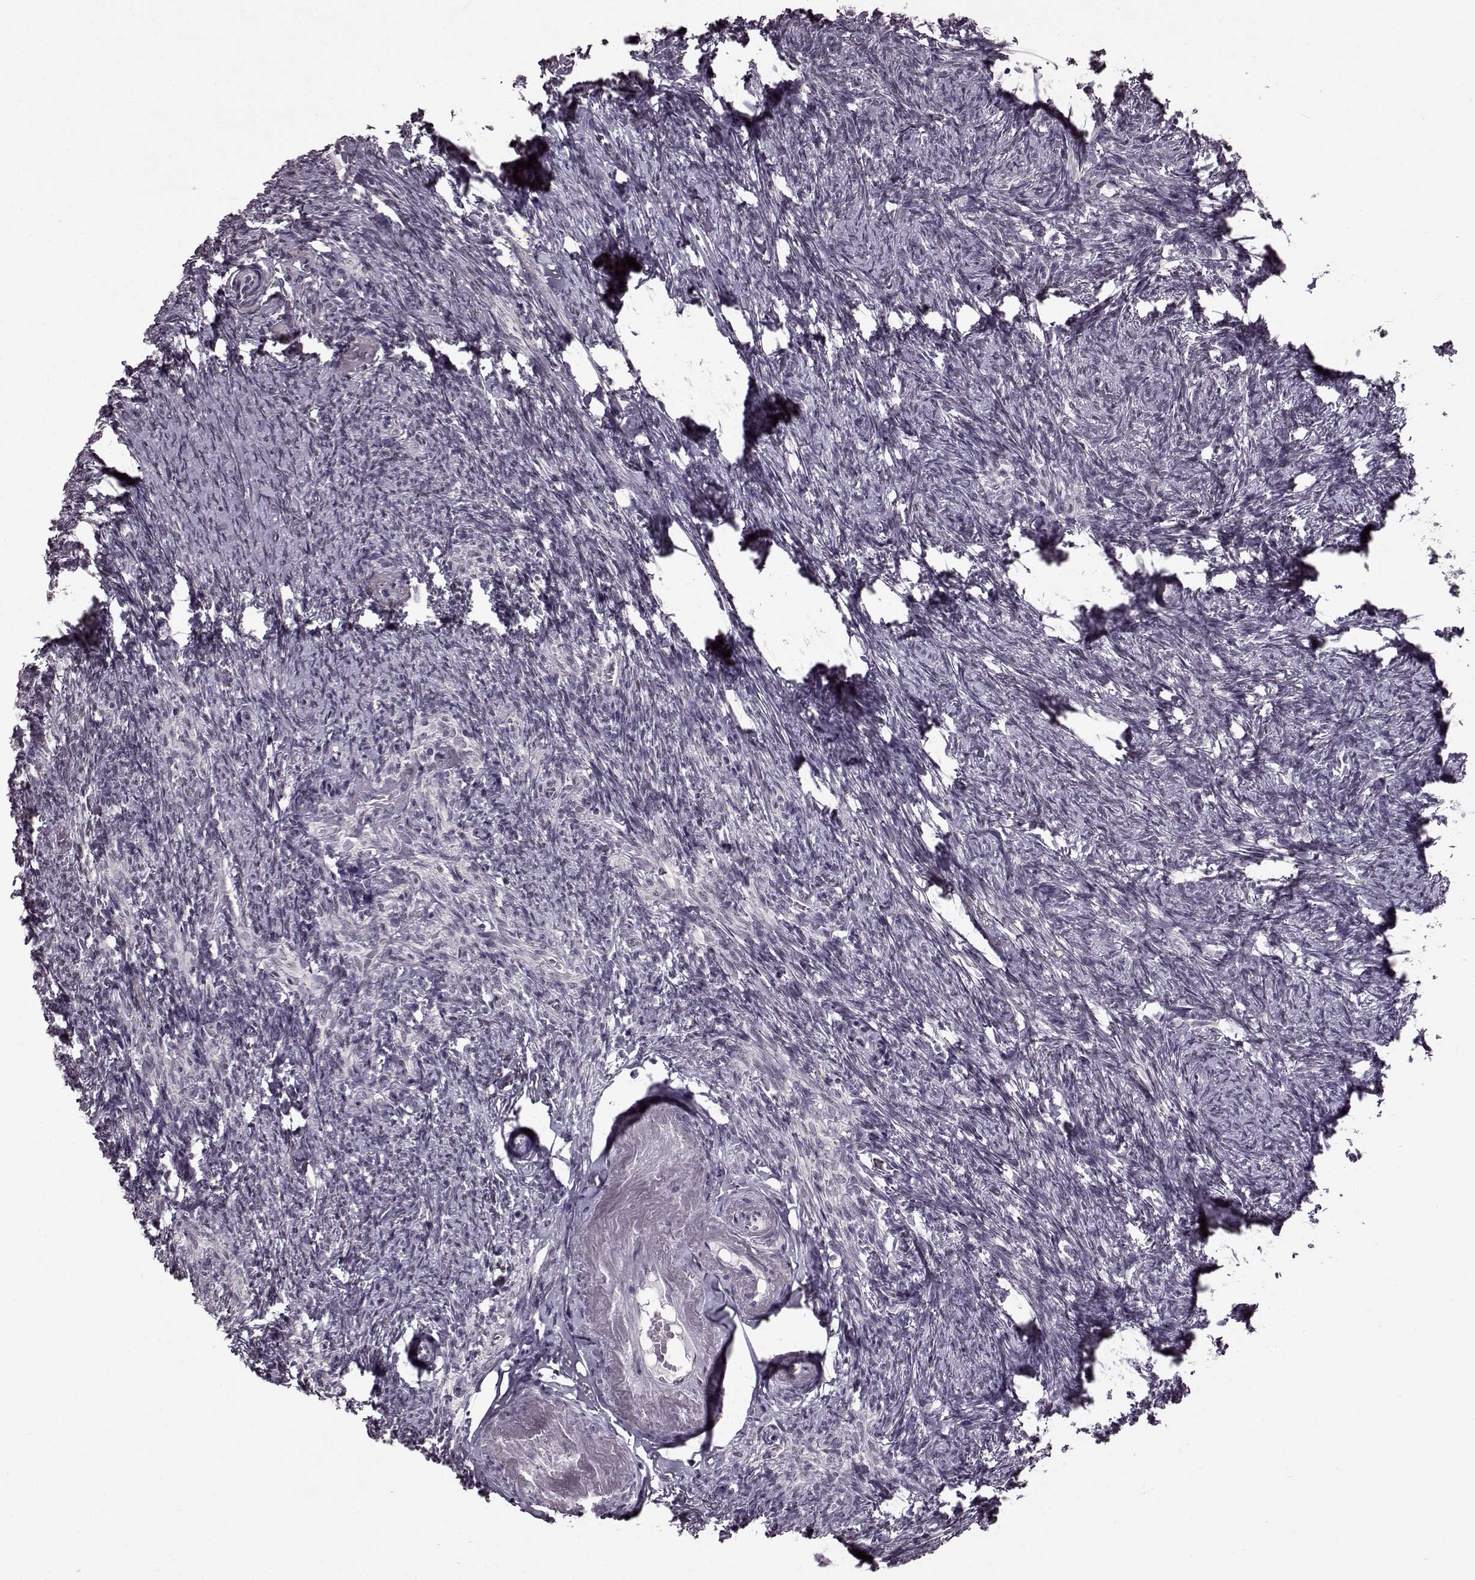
{"staining": {"intensity": "negative", "quantity": "none", "location": "none"}, "tissue": "ovary", "cell_type": "Follicle cells", "image_type": "normal", "snomed": [{"axis": "morphology", "description": "Normal tissue, NOS"}, {"axis": "topography", "description": "Ovary"}], "caption": "IHC histopathology image of benign human ovary stained for a protein (brown), which demonstrates no expression in follicle cells.", "gene": "STX1A", "patient": {"sex": "female", "age": 72}}